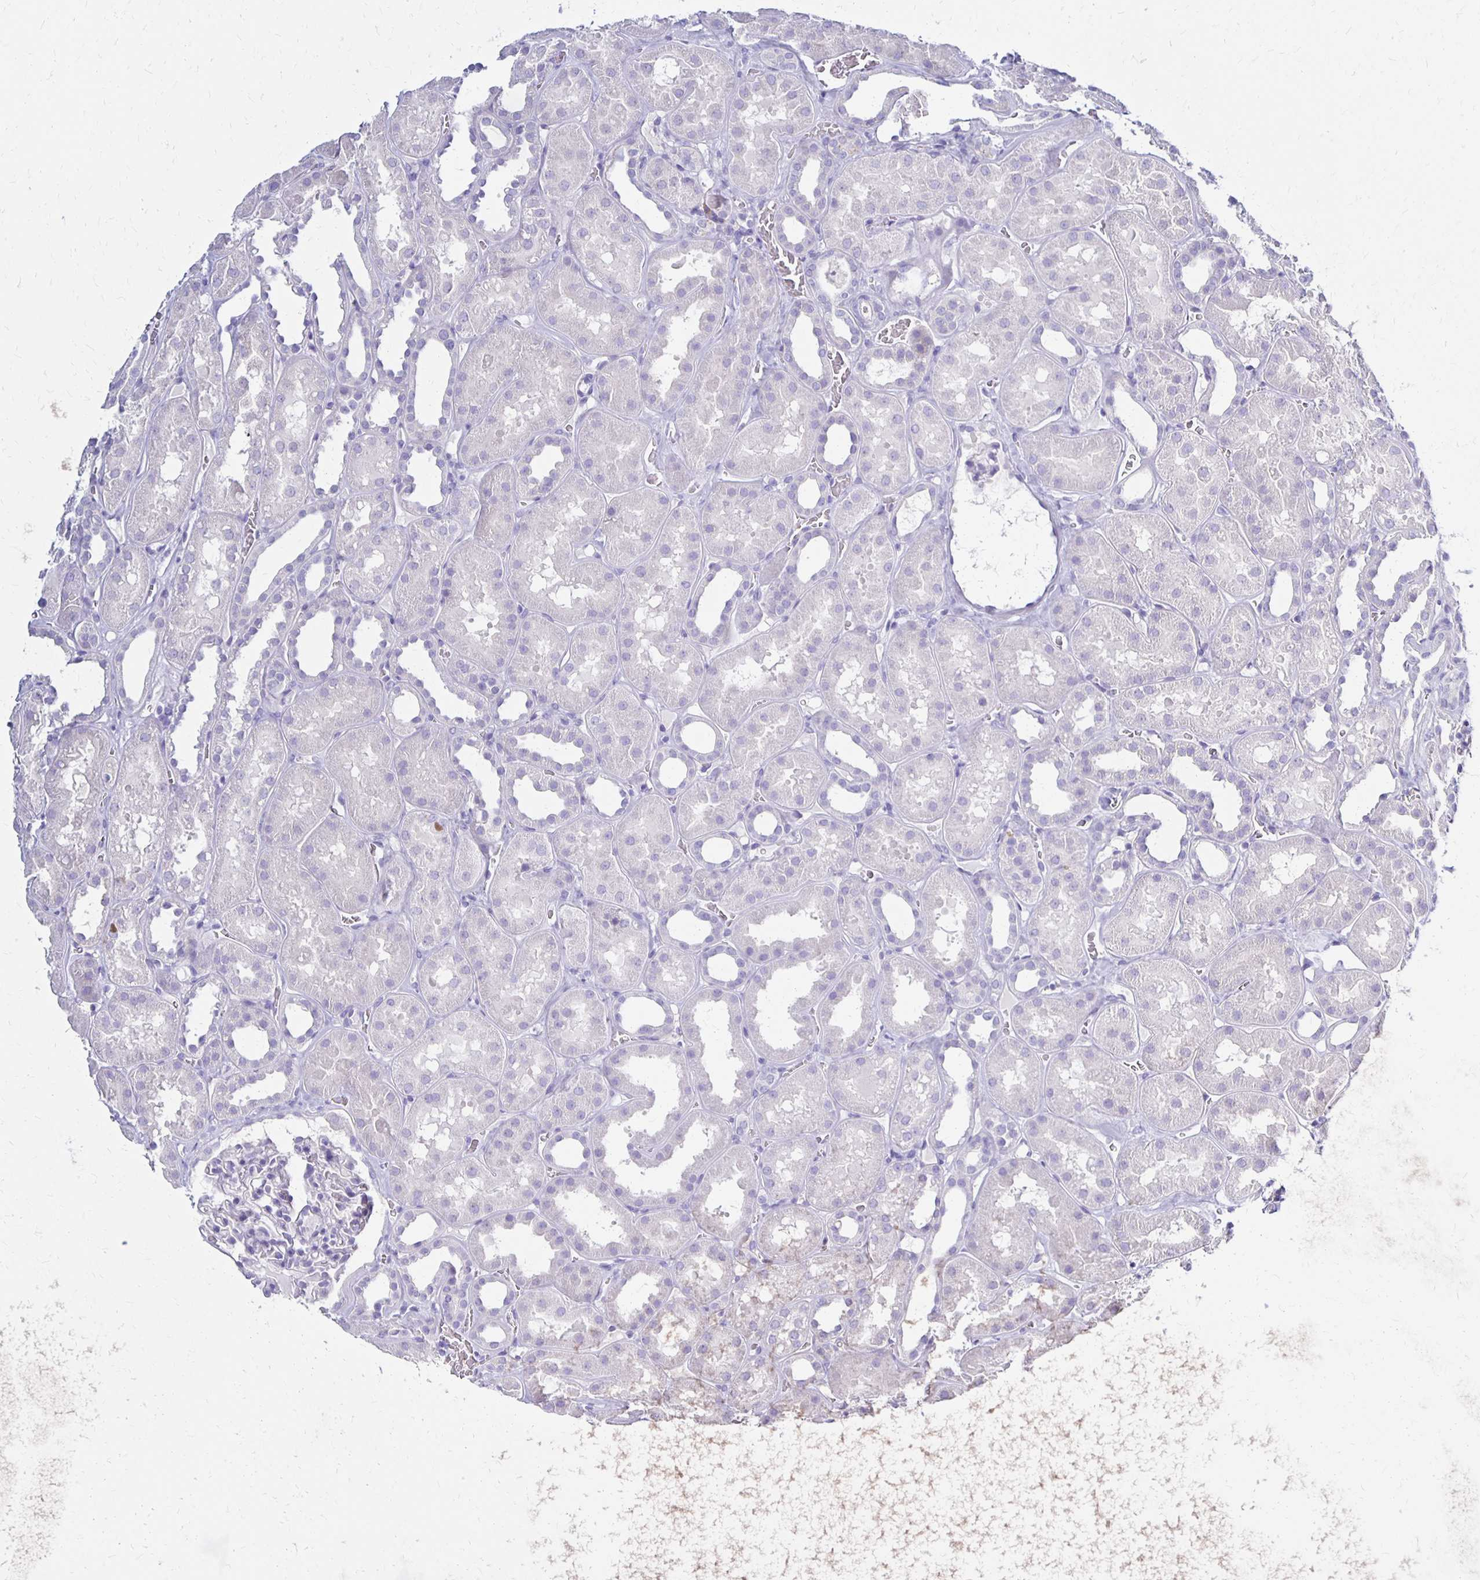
{"staining": {"intensity": "negative", "quantity": "none", "location": "none"}, "tissue": "kidney", "cell_type": "Cells in glomeruli", "image_type": "normal", "snomed": [{"axis": "morphology", "description": "Normal tissue, NOS"}, {"axis": "topography", "description": "Kidney"}], "caption": "This is a photomicrograph of IHC staining of benign kidney, which shows no staining in cells in glomeruli.", "gene": "FNTB", "patient": {"sex": "female", "age": 41}}